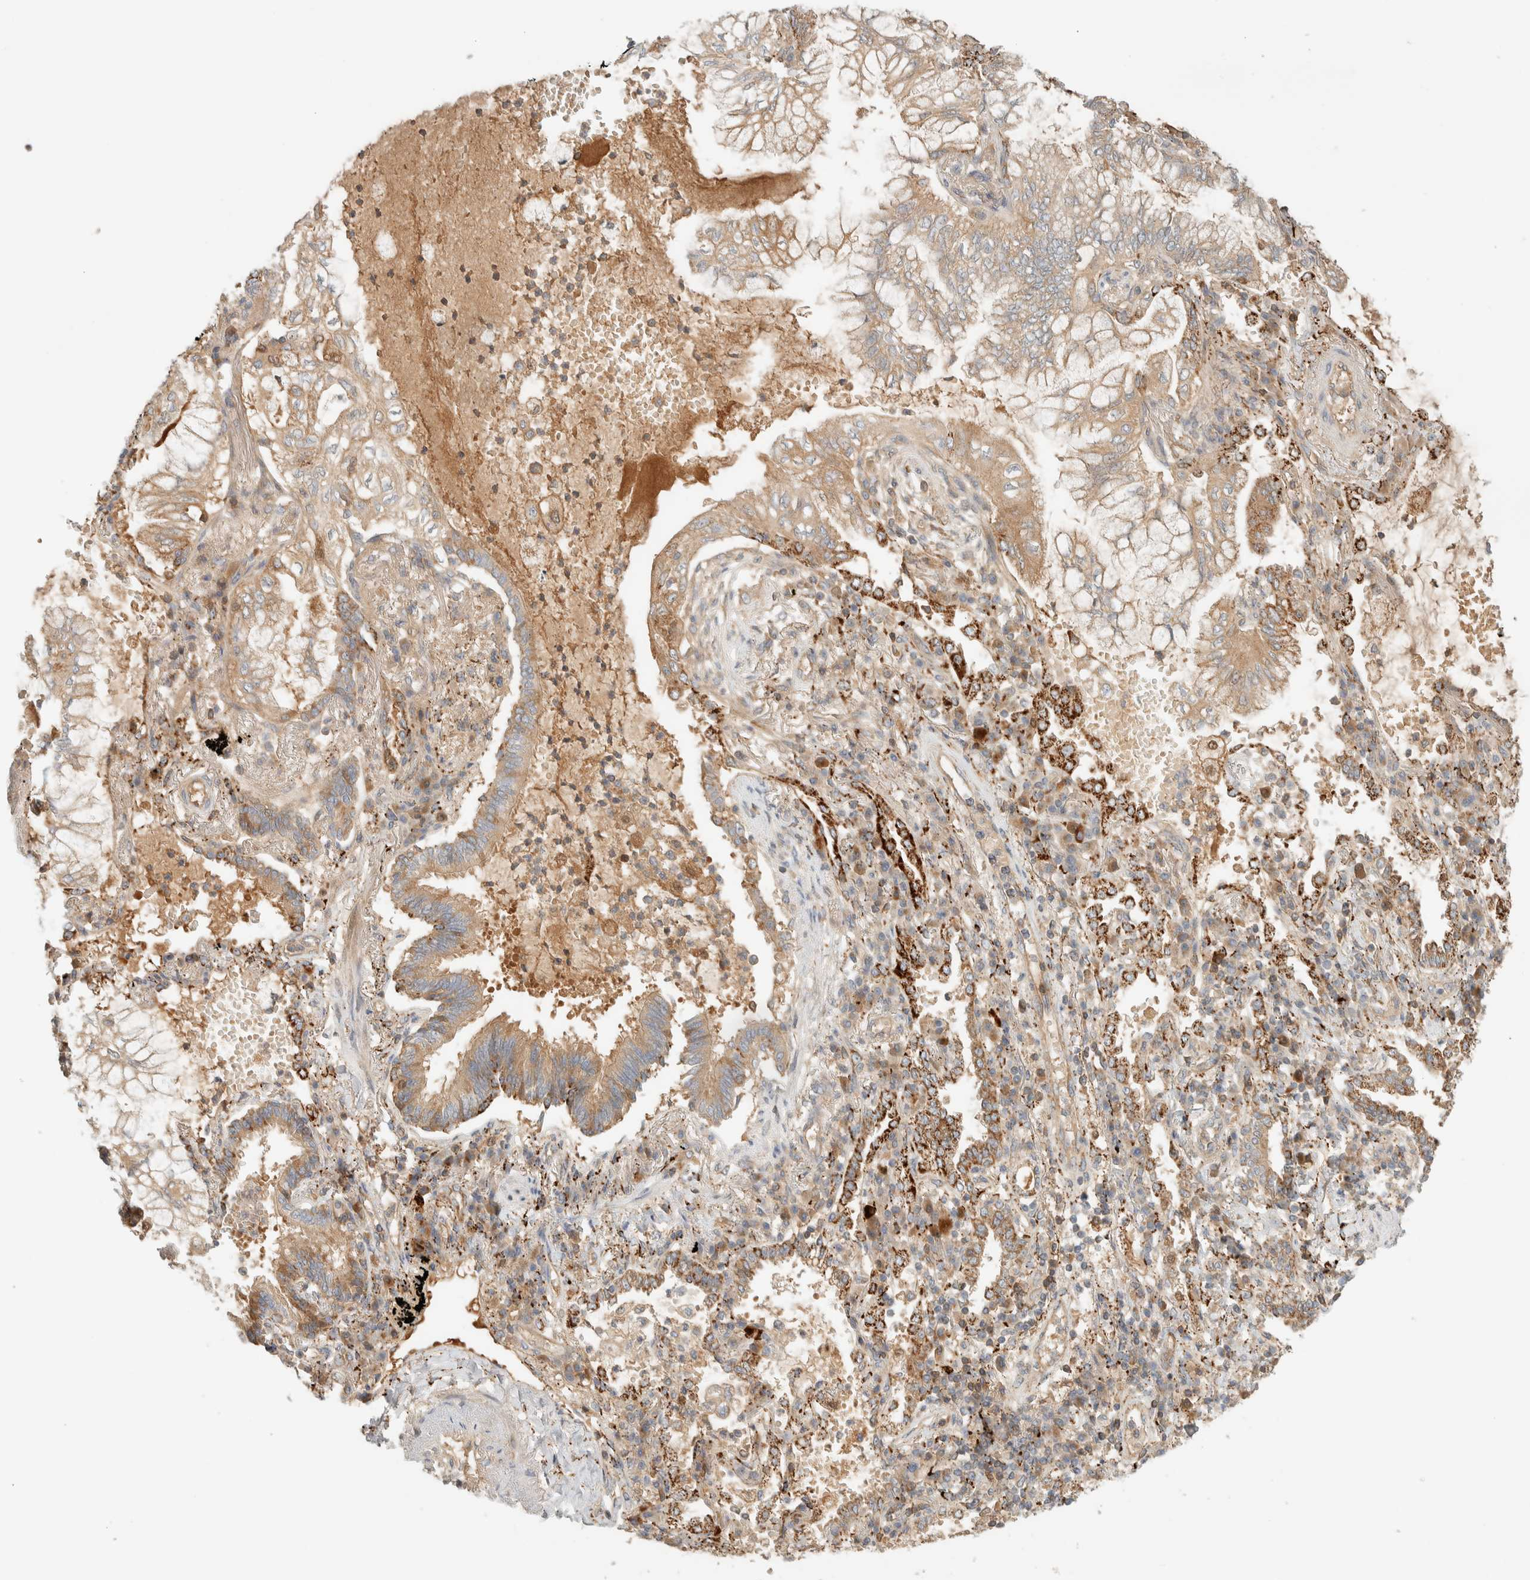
{"staining": {"intensity": "weak", "quantity": ">75%", "location": "cytoplasmic/membranous"}, "tissue": "lung cancer", "cell_type": "Tumor cells", "image_type": "cancer", "snomed": [{"axis": "morphology", "description": "Adenocarcinoma, NOS"}, {"axis": "topography", "description": "Lung"}], "caption": "This micrograph reveals lung cancer (adenocarcinoma) stained with immunohistochemistry (IHC) to label a protein in brown. The cytoplasmic/membranous of tumor cells show weak positivity for the protein. Nuclei are counter-stained blue.", "gene": "FAM167A", "patient": {"sex": "female", "age": 70}}